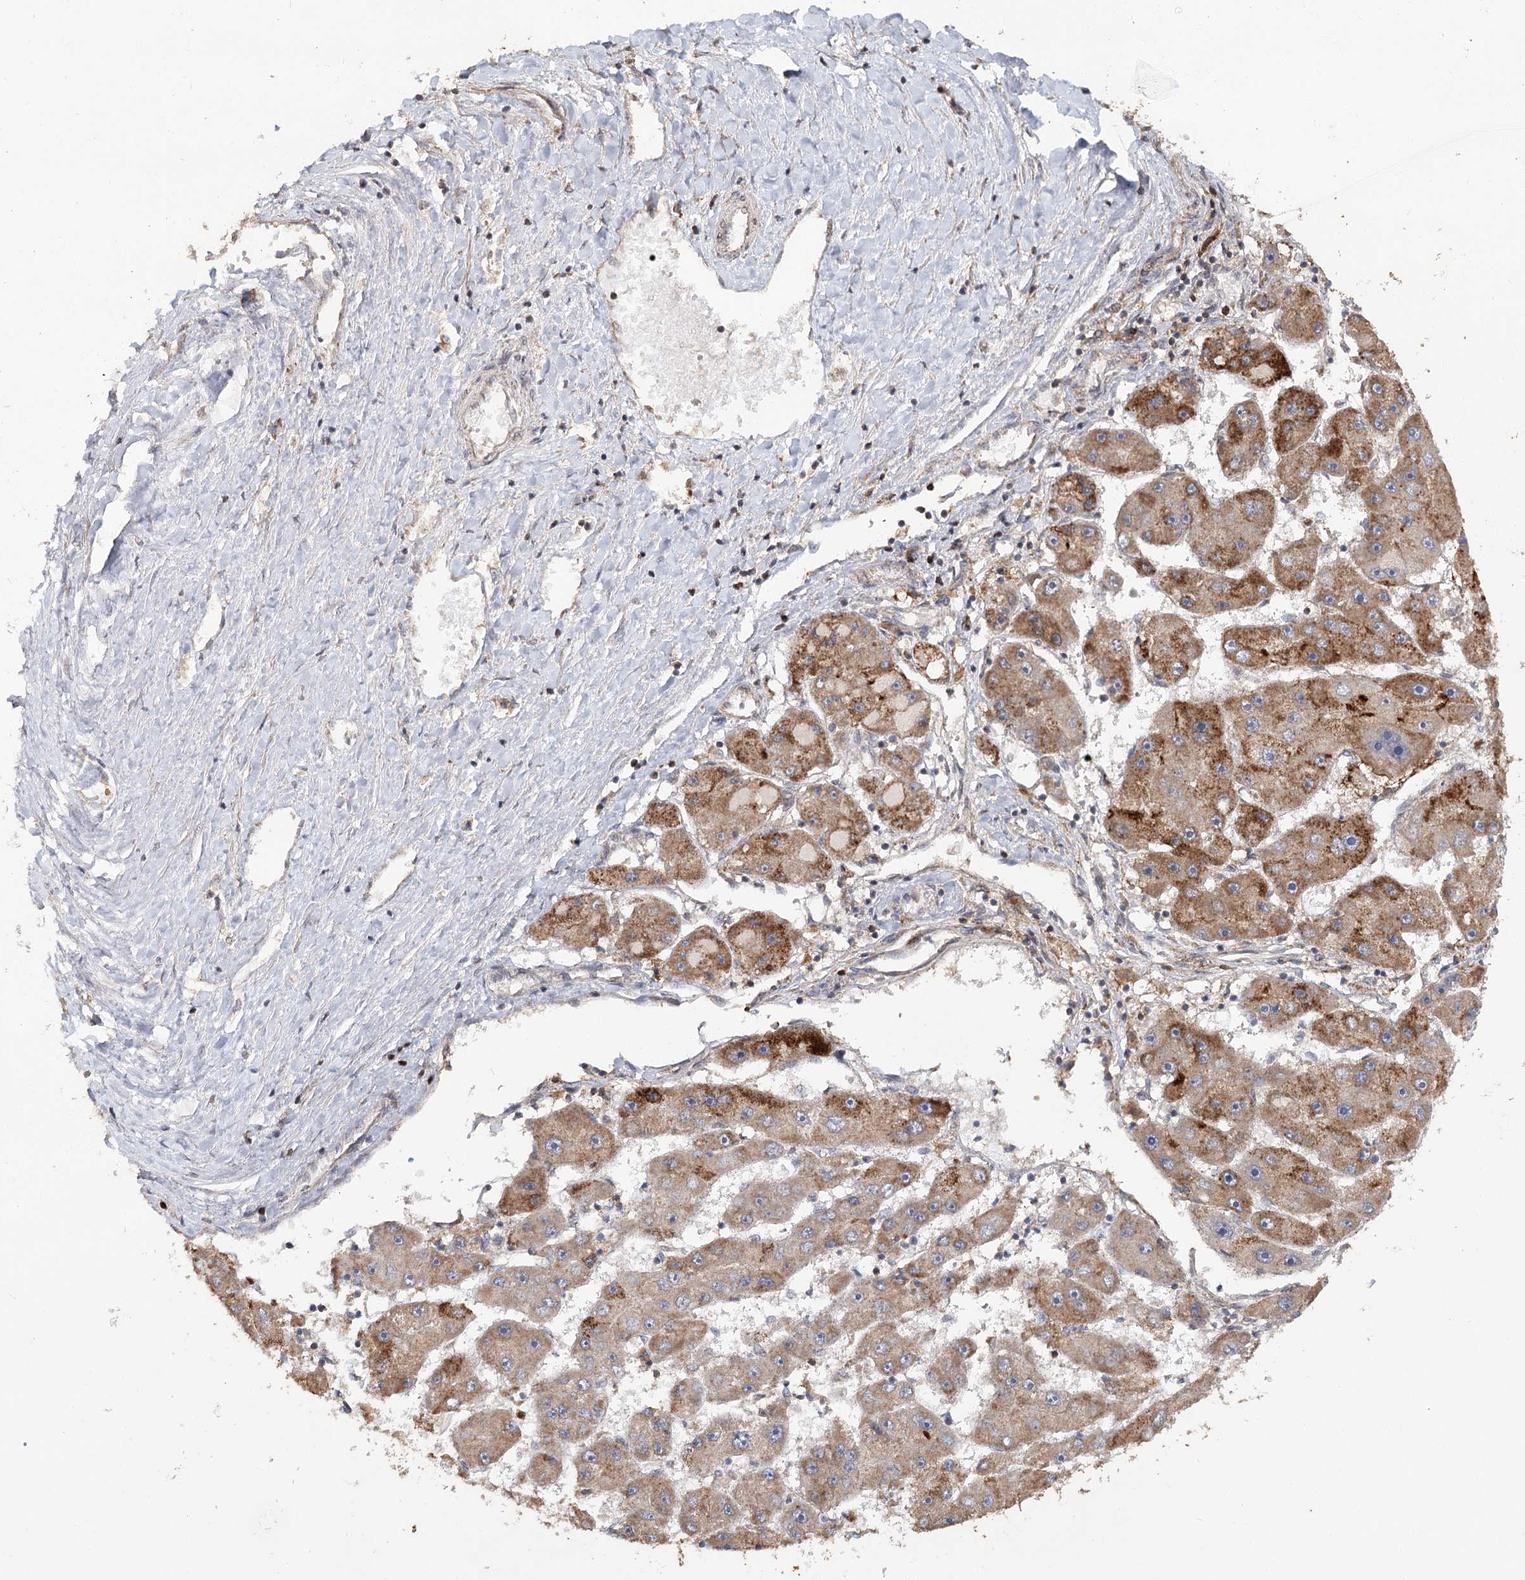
{"staining": {"intensity": "moderate", "quantity": ">75%", "location": "cytoplasmic/membranous"}, "tissue": "liver cancer", "cell_type": "Tumor cells", "image_type": "cancer", "snomed": [{"axis": "morphology", "description": "Carcinoma, Hepatocellular, NOS"}, {"axis": "topography", "description": "Liver"}], "caption": "This is a micrograph of immunohistochemistry (IHC) staining of liver cancer, which shows moderate positivity in the cytoplasmic/membranous of tumor cells.", "gene": "ZNRF3", "patient": {"sex": "female", "age": 61}}